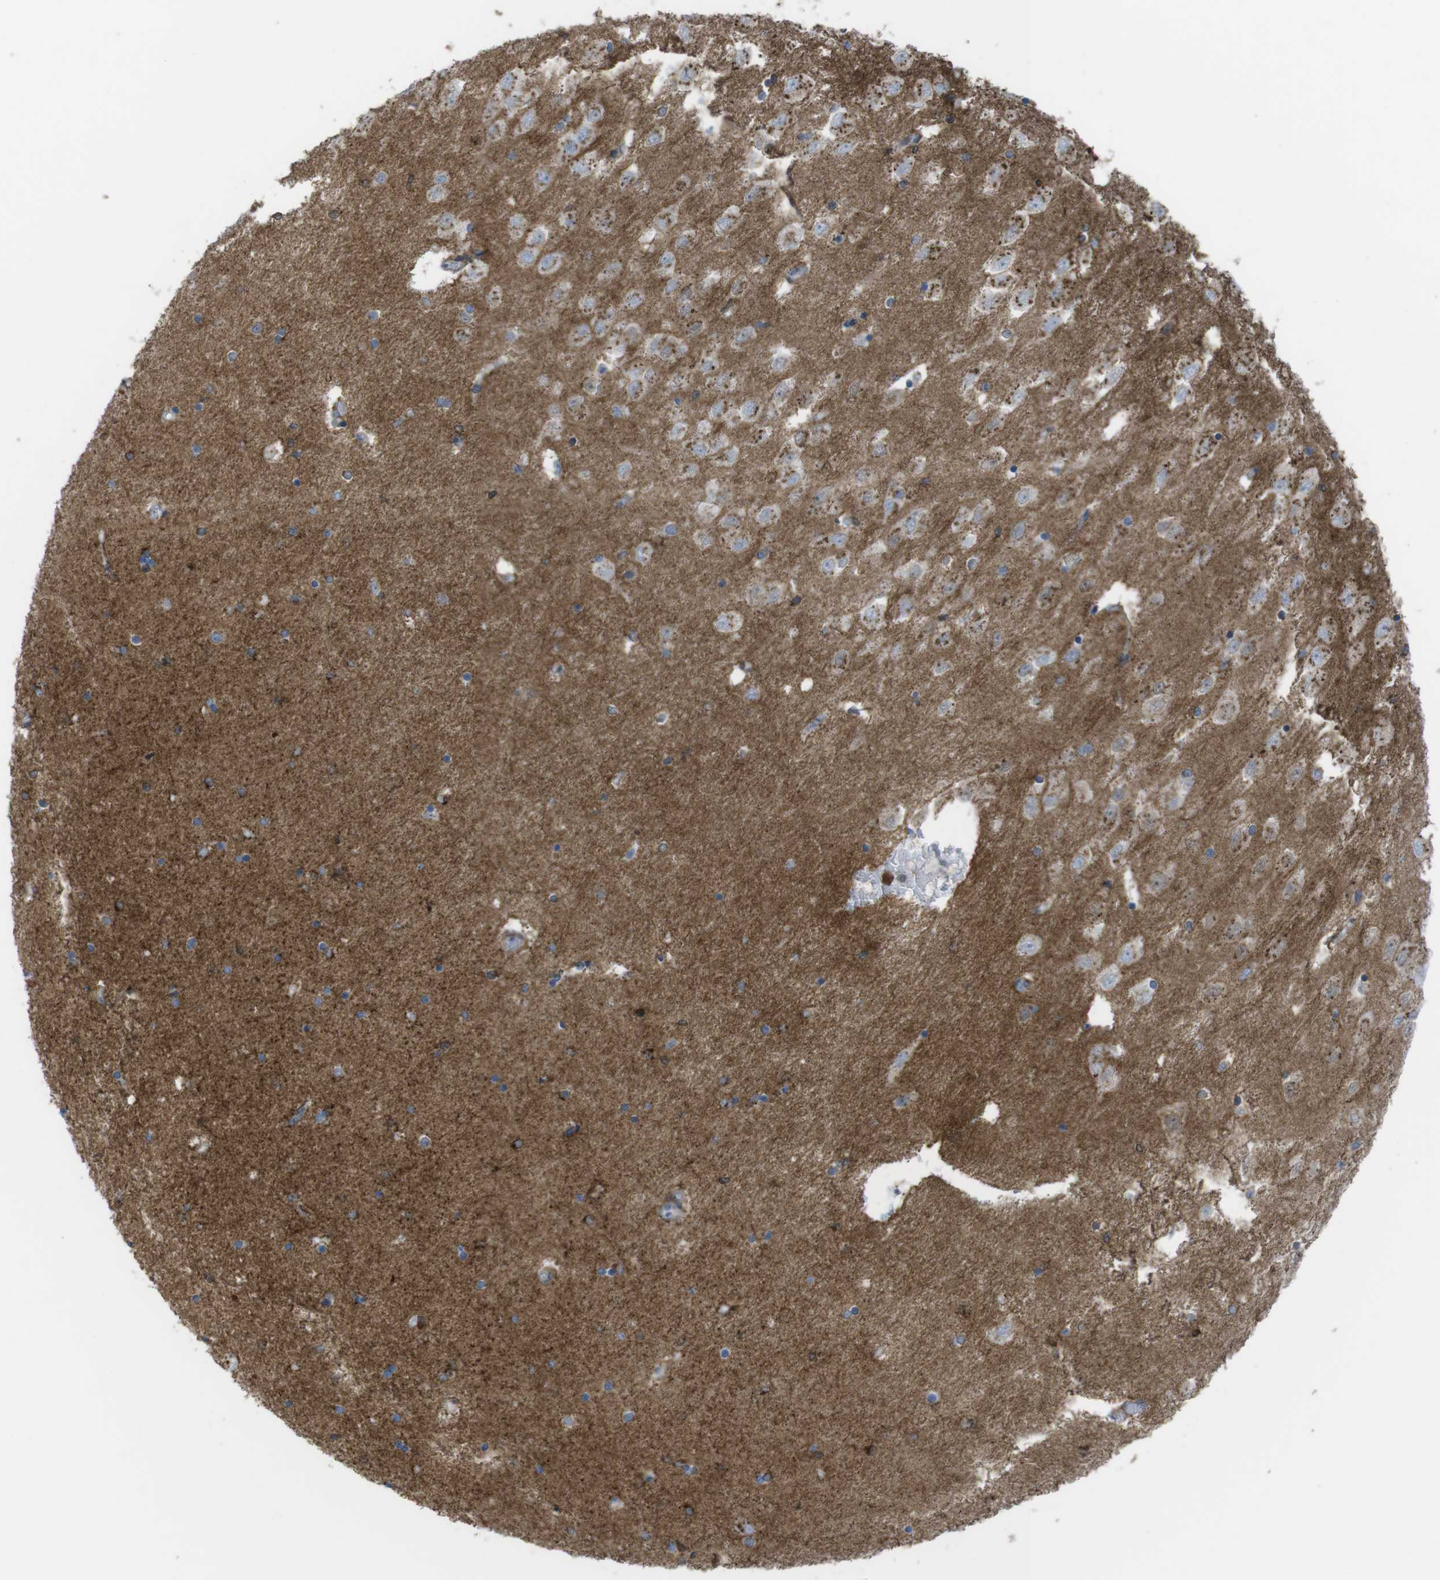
{"staining": {"intensity": "moderate", "quantity": "<25%", "location": "cytoplasmic/membranous"}, "tissue": "hippocampus", "cell_type": "Glial cells", "image_type": "normal", "snomed": [{"axis": "morphology", "description": "Normal tissue, NOS"}, {"axis": "topography", "description": "Hippocampus"}], "caption": "Brown immunohistochemical staining in unremarkable human hippocampus demonstrates moderate cytoplasmic/membranous expression in approximately <25% of glial cells.", "gene": "PRKCD", "patient": {"sex": "female", "age": 54}}